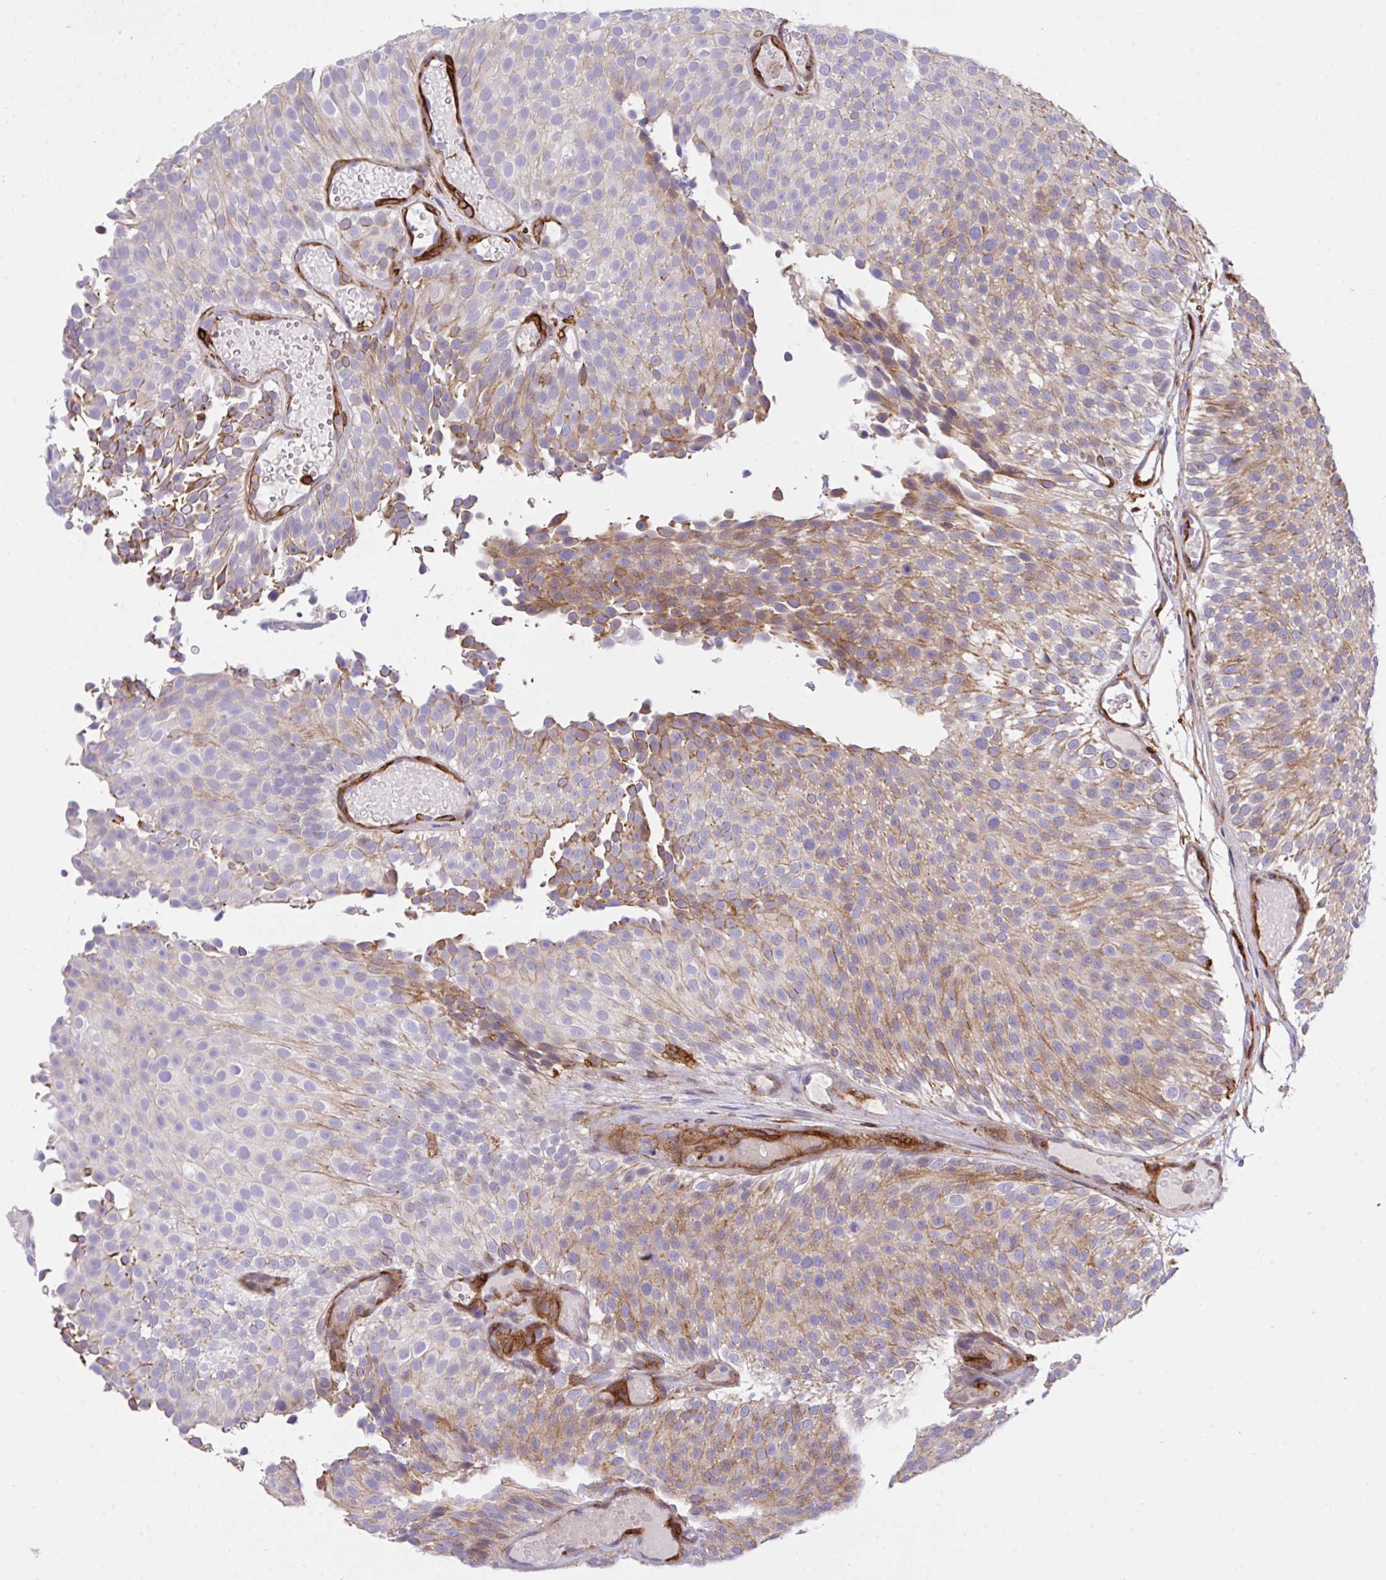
{"staining": {"intensity": "weak", "quantity": "25%-75%", "location": "cytoplasmic/membranous"}, "tissue": "urothelial cancer", "cell_type": "Tumor cells", "image_type": "cancer", "snomed": [{"axis": "morphology", "description": "Urothelial carcinoma, Low grade"}, {"axis": "topography", "description": "Urinary bladder"}], "caption": "Immunohistochemical staining of urothelial cancer shows low levels of weak cytoplasmic/membranous expression in about 25%-75% of tumor cells.", "gene": "ERI1", "patient": {"sex": "male", "age": 78}}